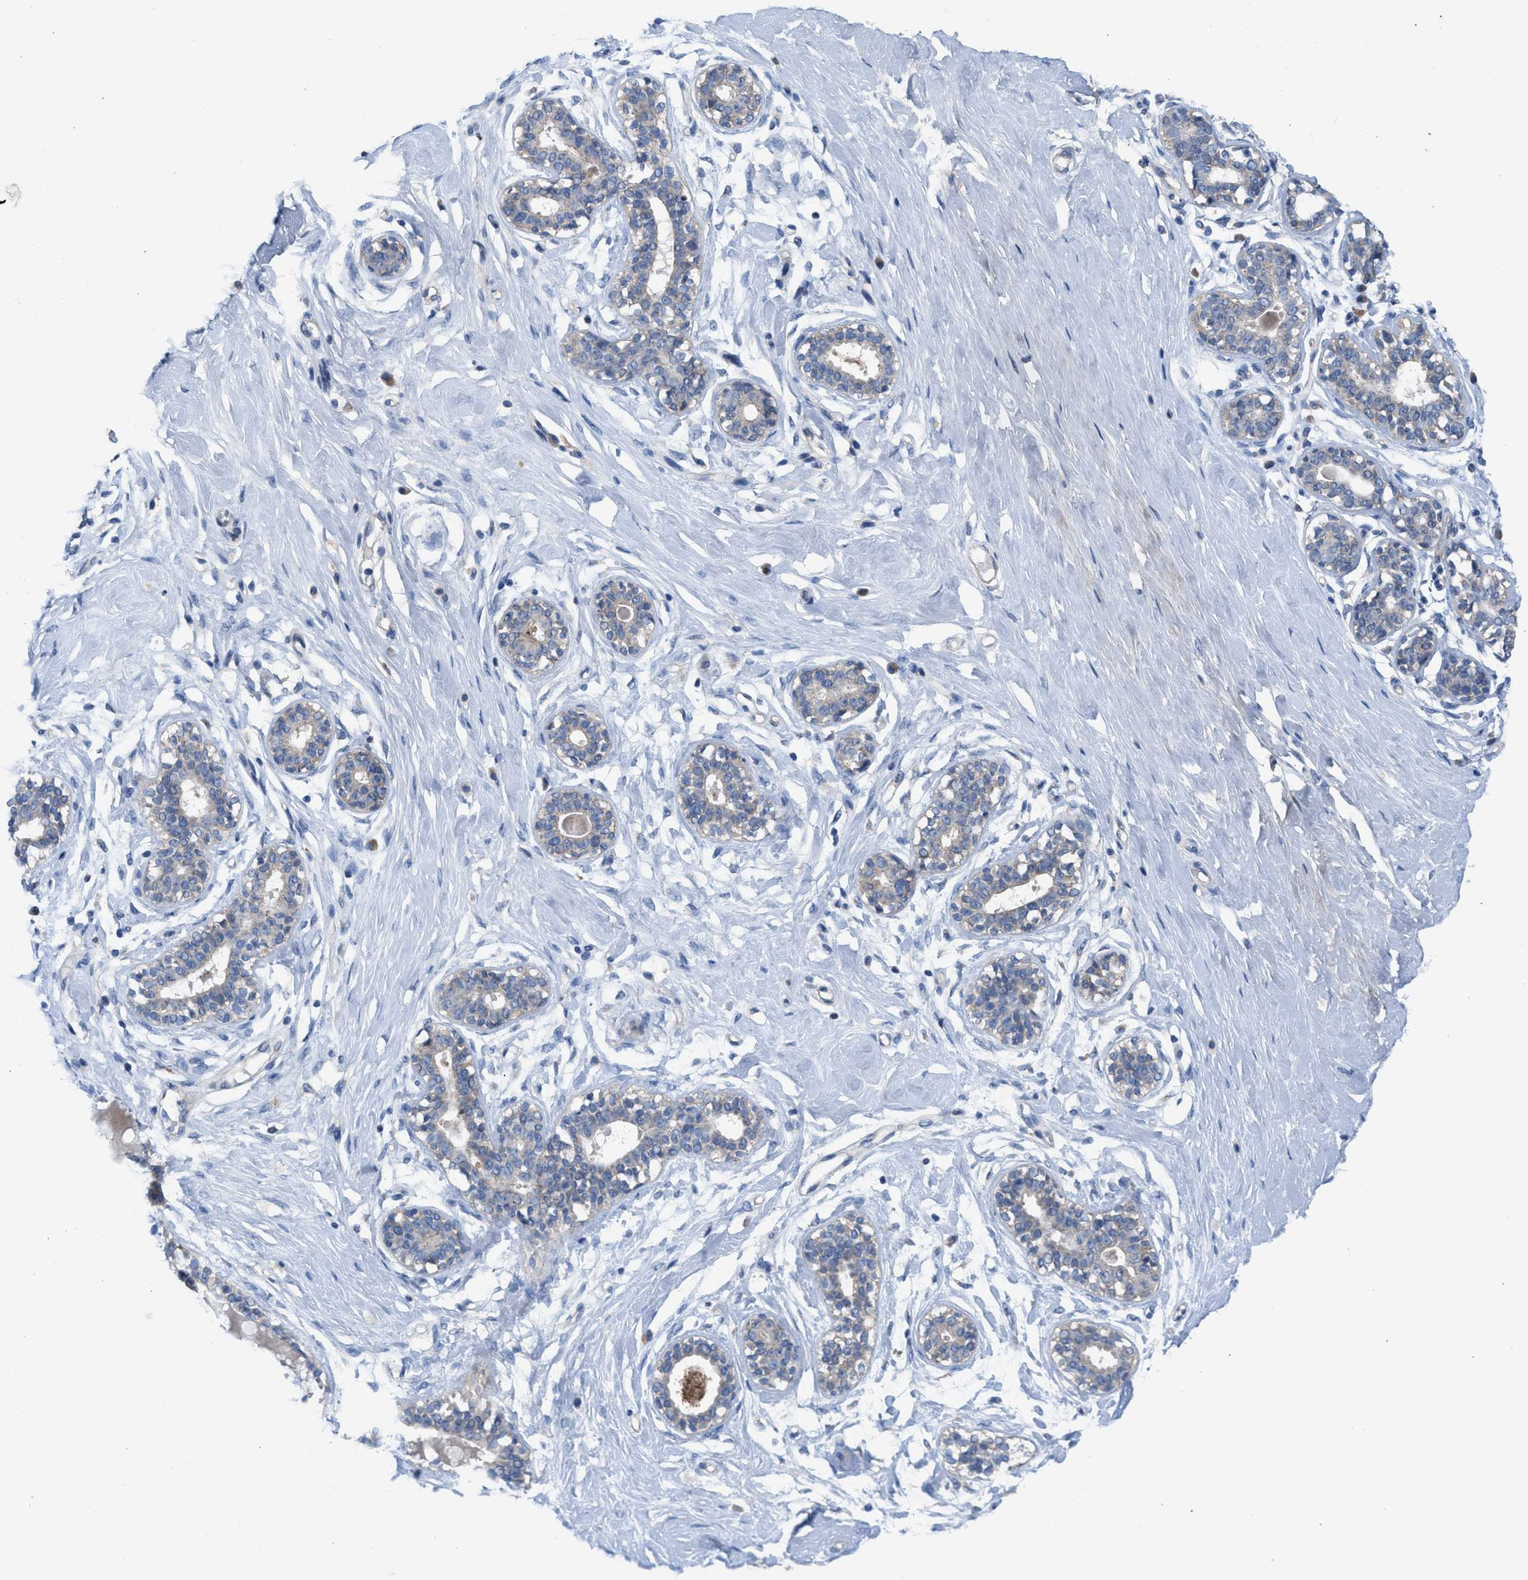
{"staining": {"intensity": "negative", "quantity": "none", "location": "none"}, "tissue": "breast", "cell_type": "Adipocytes", "image_type": "normal", "snomed": [{"axis": "morphology", "description": "Normal tissue, NOS"}, {"axis": "topography", "description": "Breast"}], "caption": "Photomicrograph shows no significant protein positivity in adipocytes of benign breast.", "gene": "PLPPR5", "patient": {"sex": "female", "age": 23}}